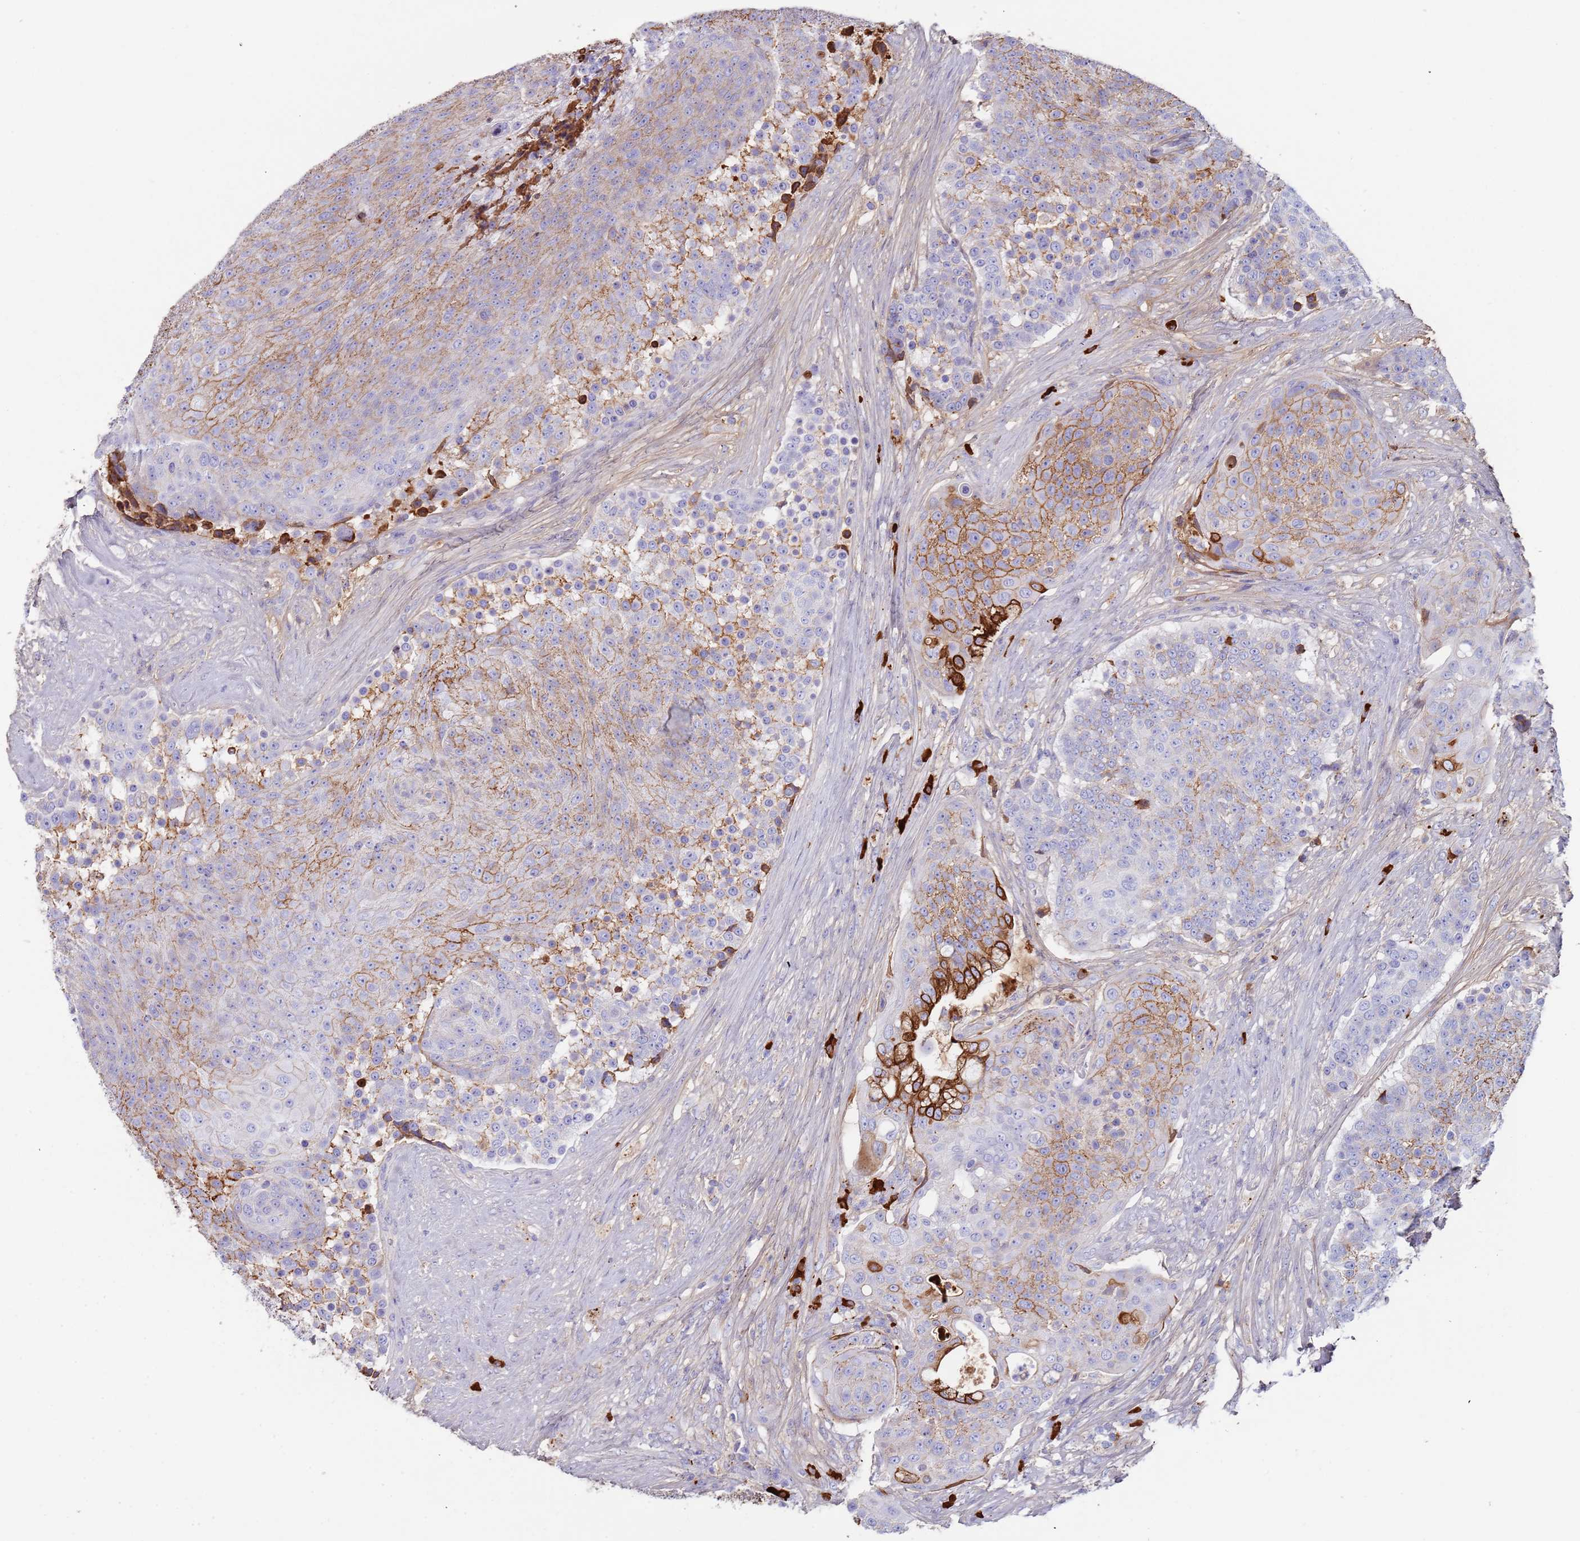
{"staining": {"intensity": "moderate", "quantity": "25%-75%", "location": "cytoplasmic/membranous"}, "tissue": "urothelial cancer", "cell_type": "Tumor cells", "image_type": "cancer", "snomed": [{"axis": "morphology", "description": "Urothelial carcinoma, High grade"}, {"axis": "topography", "description": "Urinary bladder"}], "caption": "IHC photomicrograph of urothelial cancer stained for a protein (brown), which displays medium levels of moderate cytoplasmic/membranous positivity in about 25%-75% of tumor cells.", "gene": "CYSLTR2", "patient": {"sex": "female", "age": 63}}